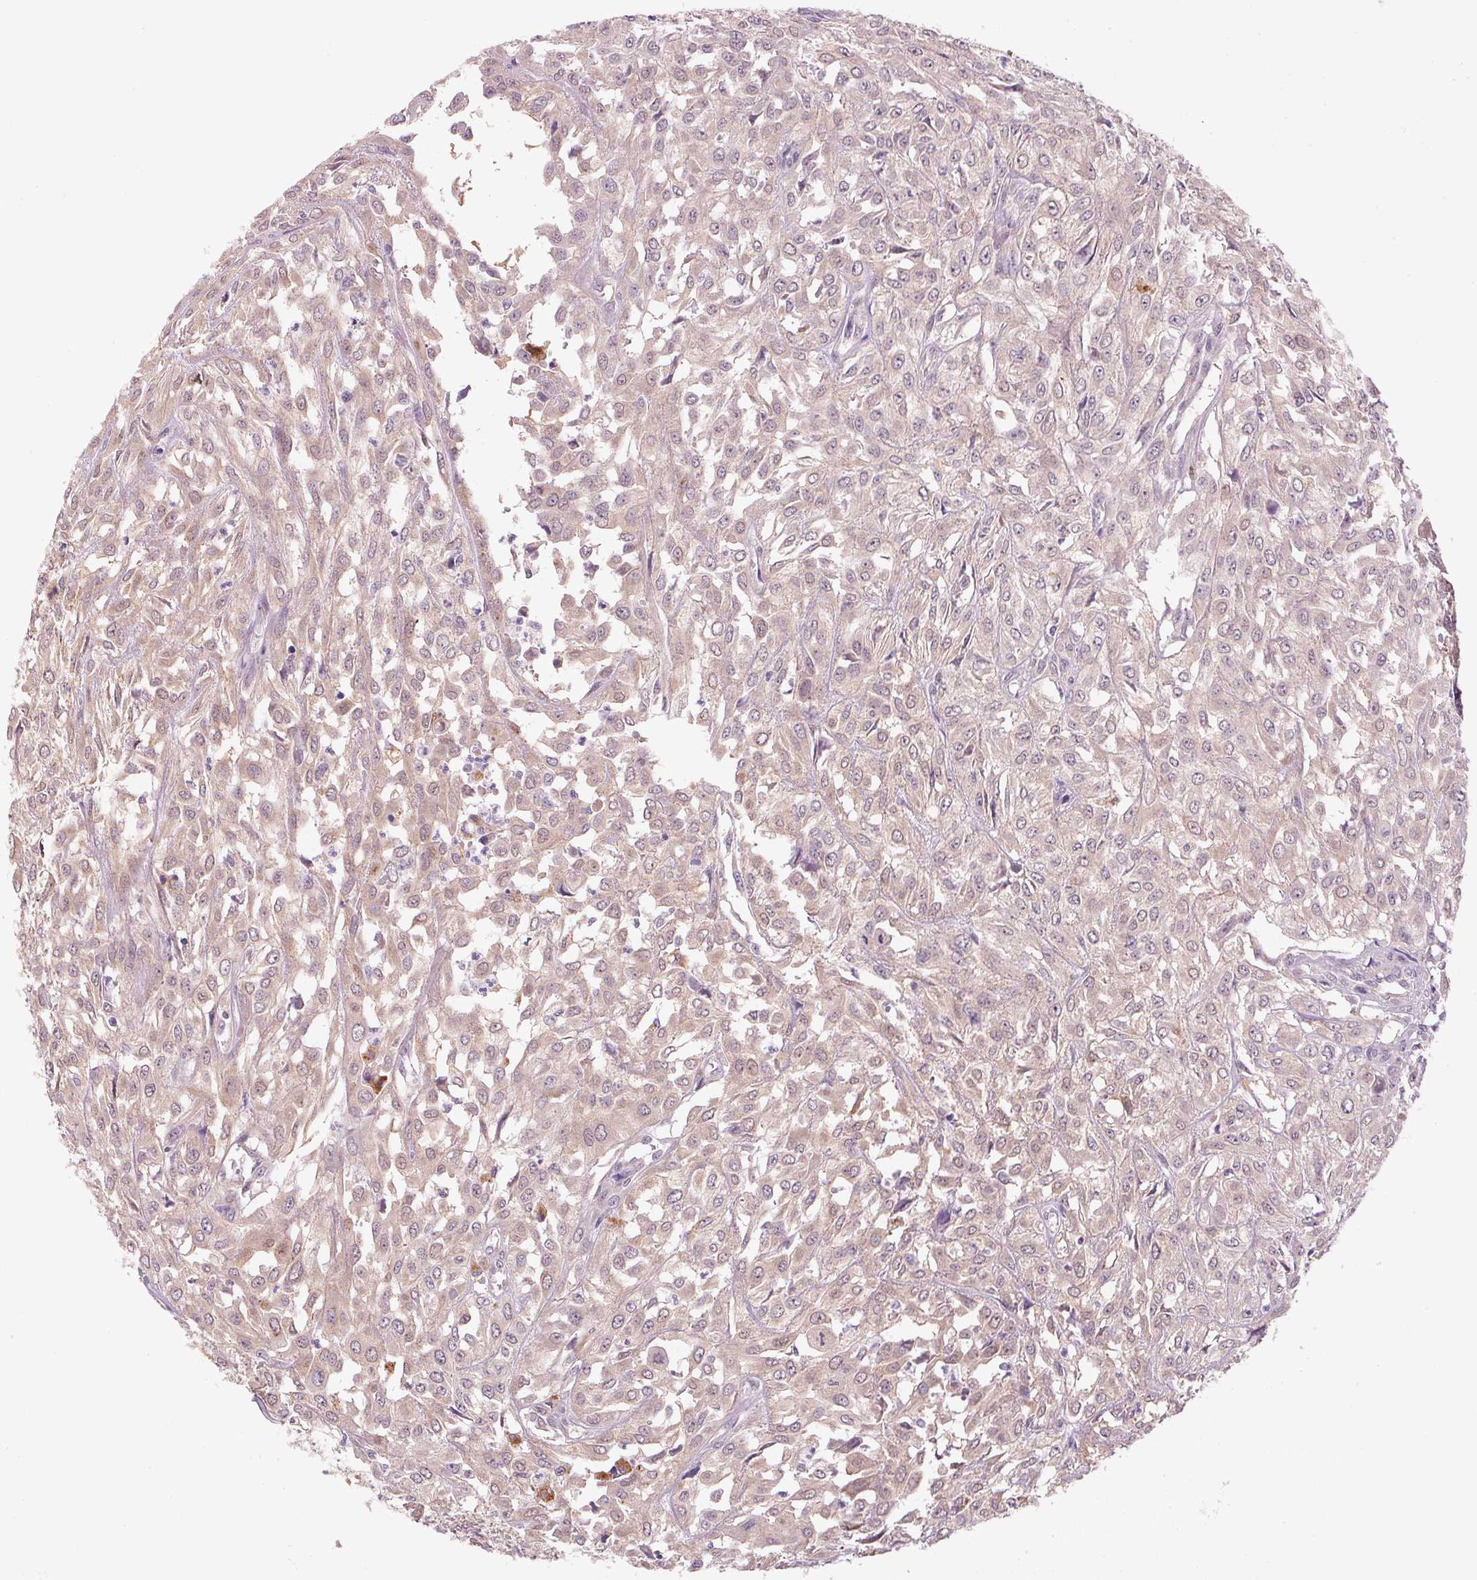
{"staining": {"intensity": "weak", "quantity": ">75%", "location": "cytoplasmic/membranous"}, "tissue": "urothelial cancer", "cell_type": "Tumor cells", "image_type": "cancer", "snomed": [{"axis": "morphology", "description": "Urothelial carcinoma, High grade"}, {"axis": "topography", "description": "Urinary bladder"}], "caption": "Immunohistochemistry (DAB (3,3'-diaminobenzidine)) staining of human urothelial cancer displays weak cytoplasmic/membranous protein staining in about >75% of tumor cells.", "gene": "ADH5", "patient": {"sex": "male", "age": 67}}